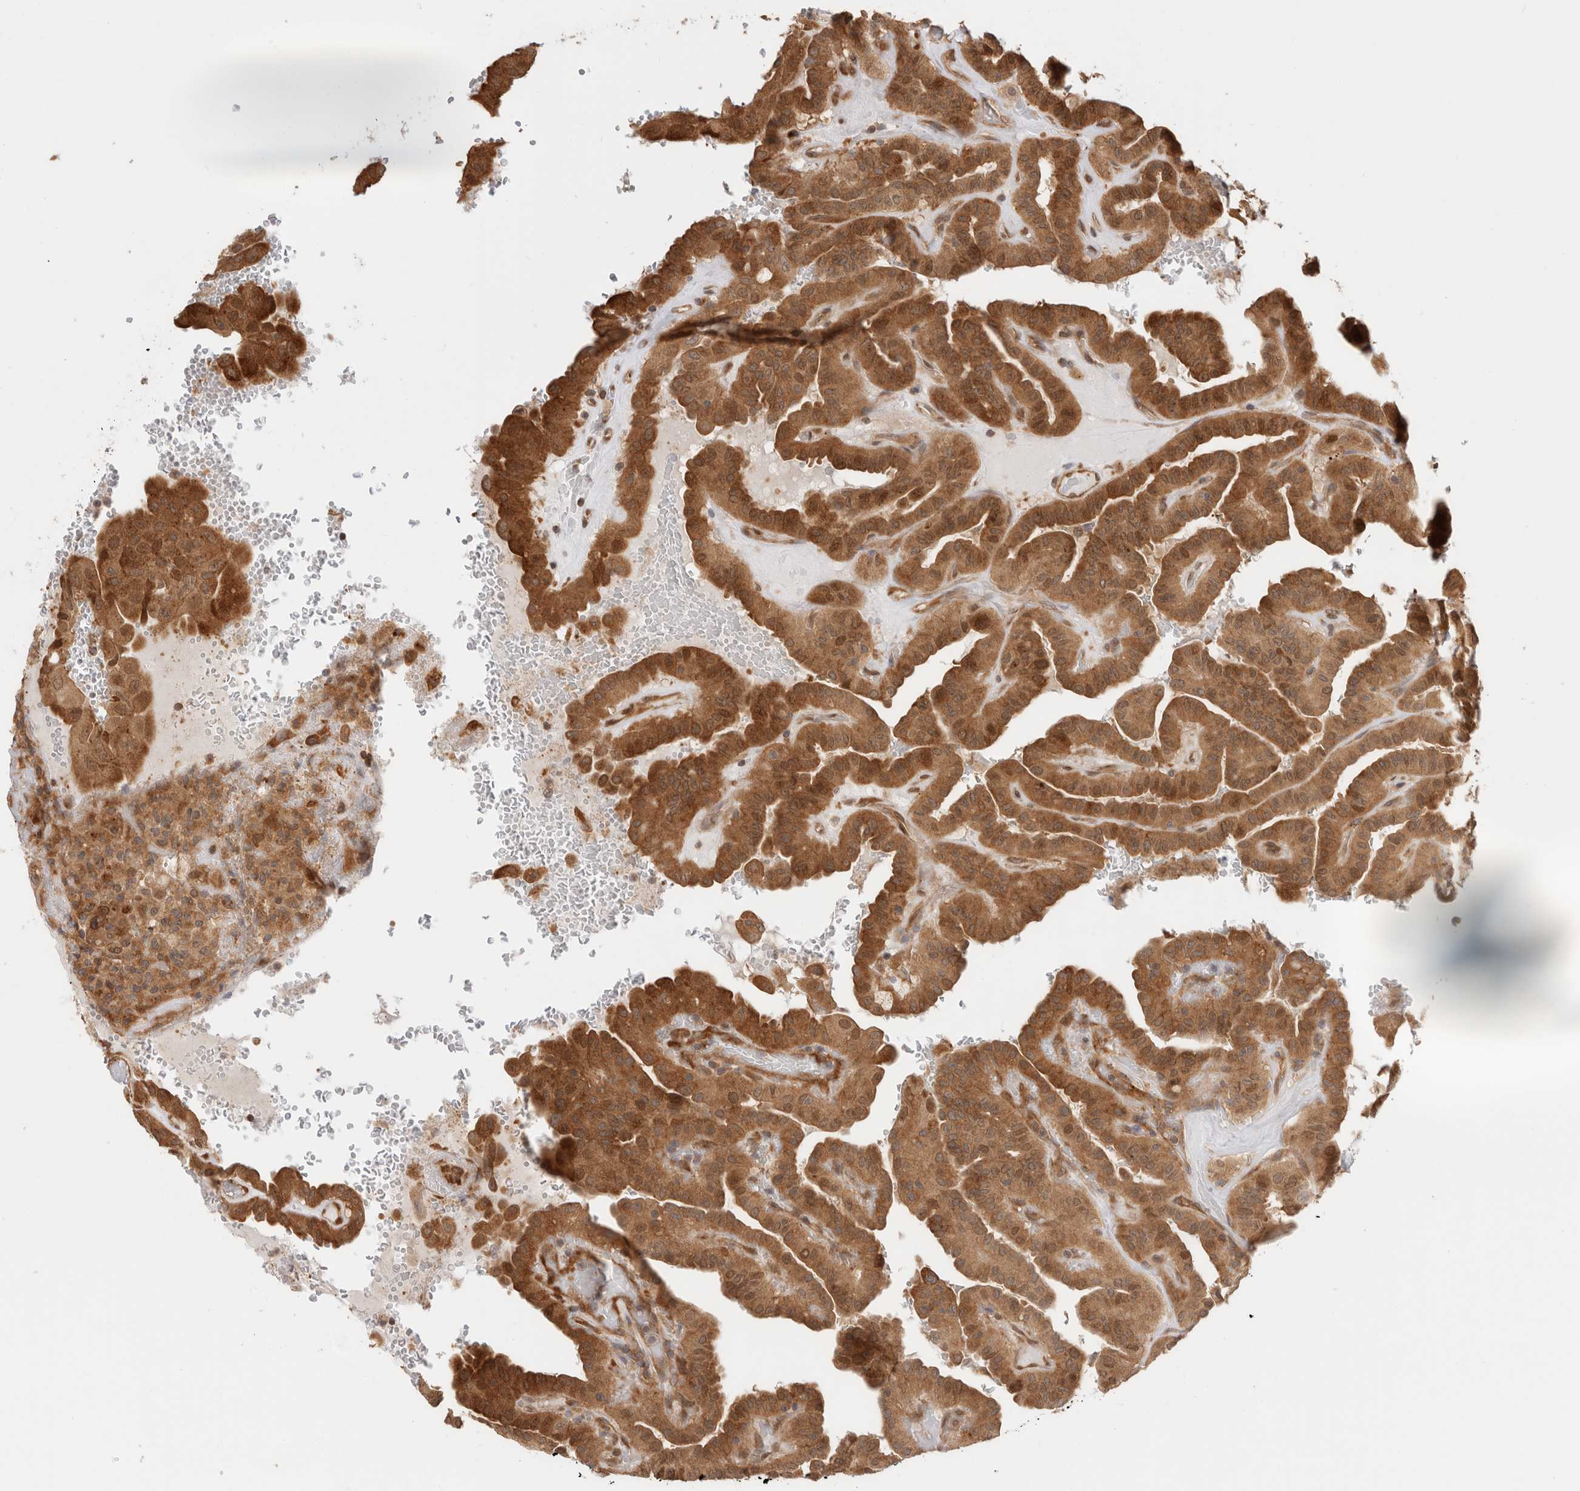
{"staining": {"intensity": "moderate", "quantity": ">75%", "location": "cytoplasmic/membranous"}, "tissue": "thyroid cancer", "cell_type": "Tumor cells", "image_type": "cancer", "snomed": [{"axis": "morphology", "description": "Papillary adenocarcinoma, NOS"}, {"axis": "topography", "description": "Thyroid gland"}], "caption": "A histopathology image of papillary adenocarcinoma (thyroid) stained for a protein exhibits moderate cytoplasmic/membranous brown staining in tumor cells.", "gene": "ACTL9", "patient": {"sex": "male", "age": 77}}